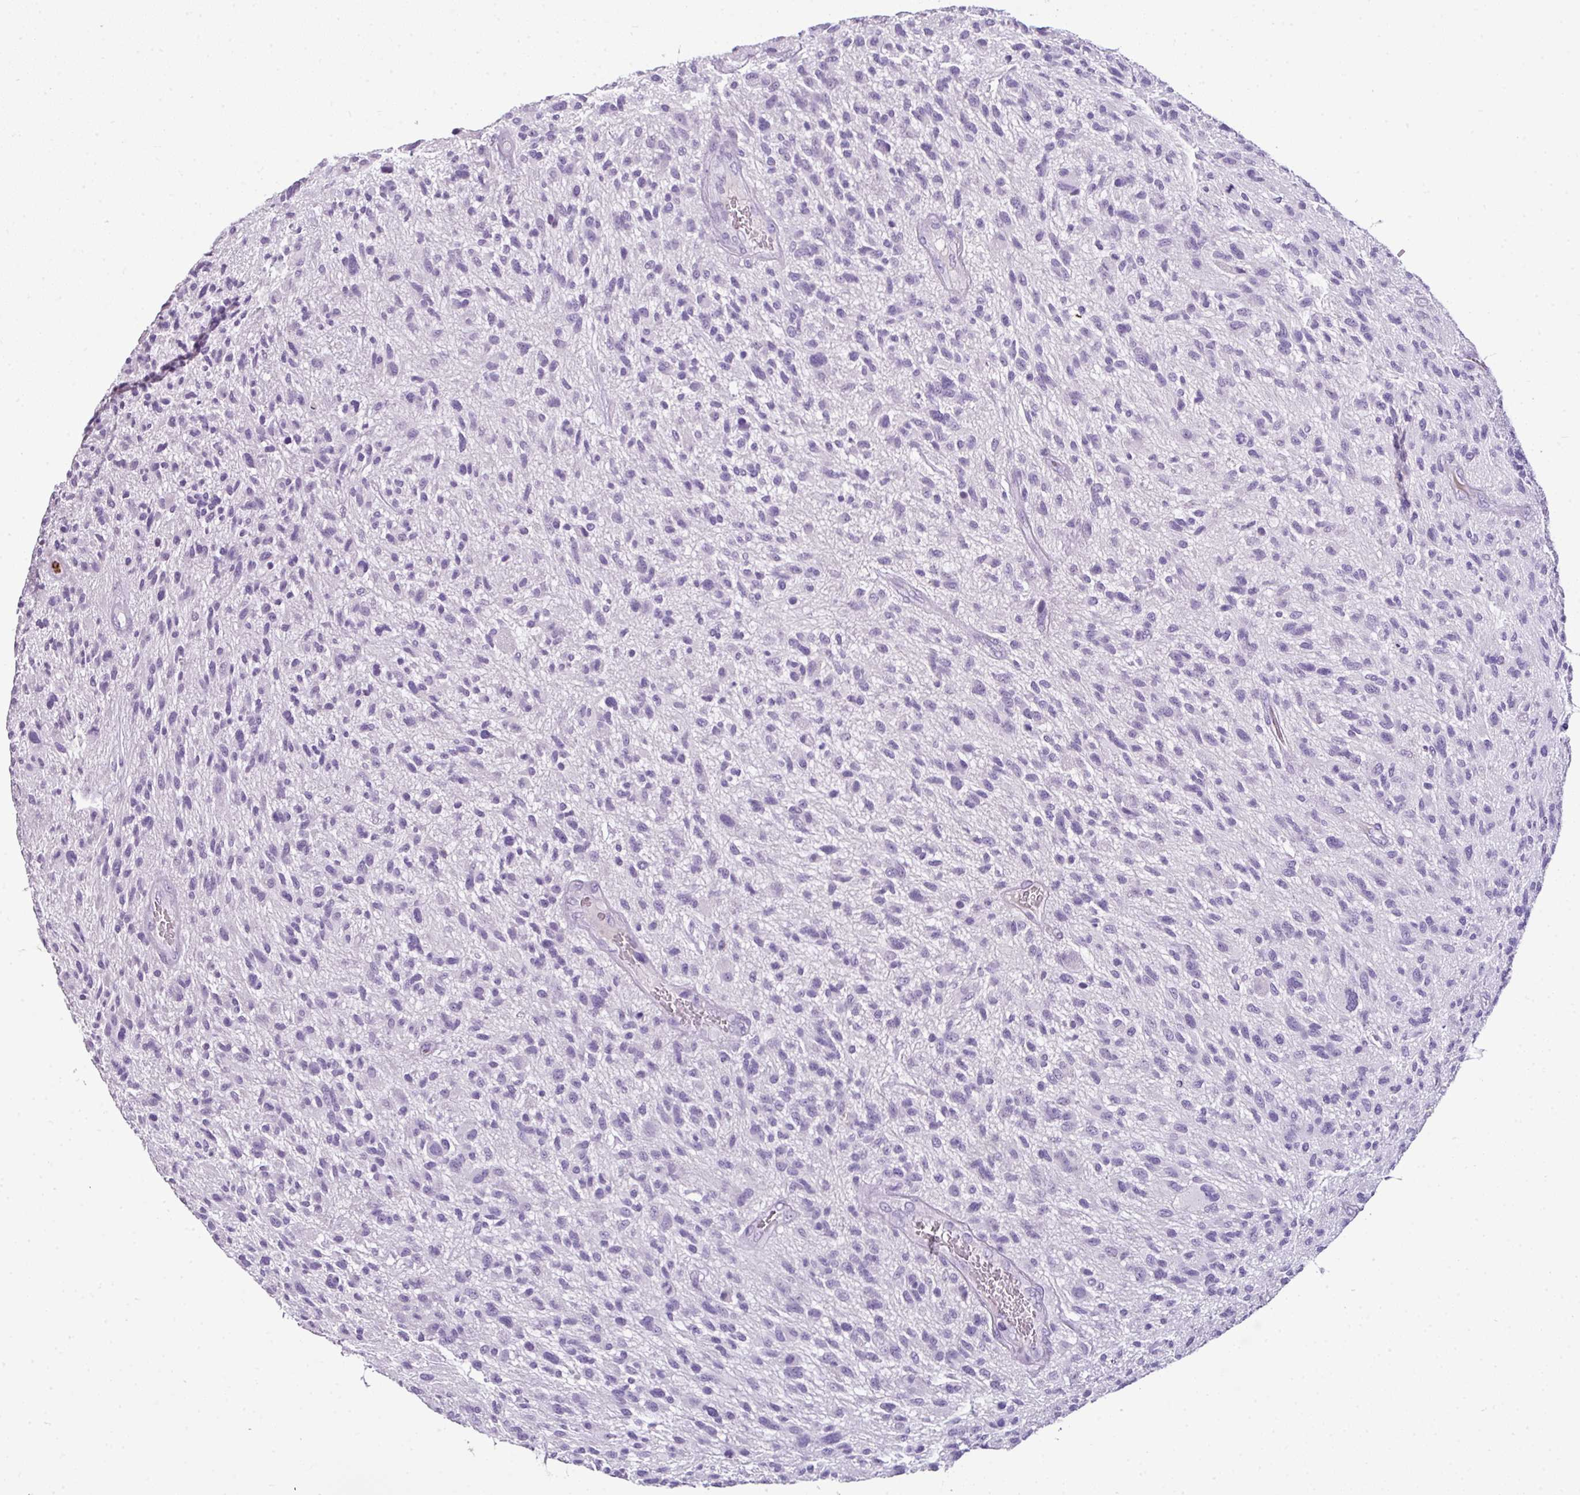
{"staining": {"intensity": "negative", "quantity": "none", "location": "none"}, "tissue": "glioma", "cell_type": "Tumor cells", "image_type": "cancer", "snomed": [{"axis": "morphology", "description": "Glioma, malignant, High grade"}, {"axis": "topography", "description": "Brain"}], "caption": "The immunohistochemistry (IHC) photomicrograph has no significant staining in tumor cells of malignant glioma (high-grade) tissue. (DAB immunohistochemistry (IHC), high magnification).", "gene": "CTSG", "patient": {"sex": "male", "age": 47}}